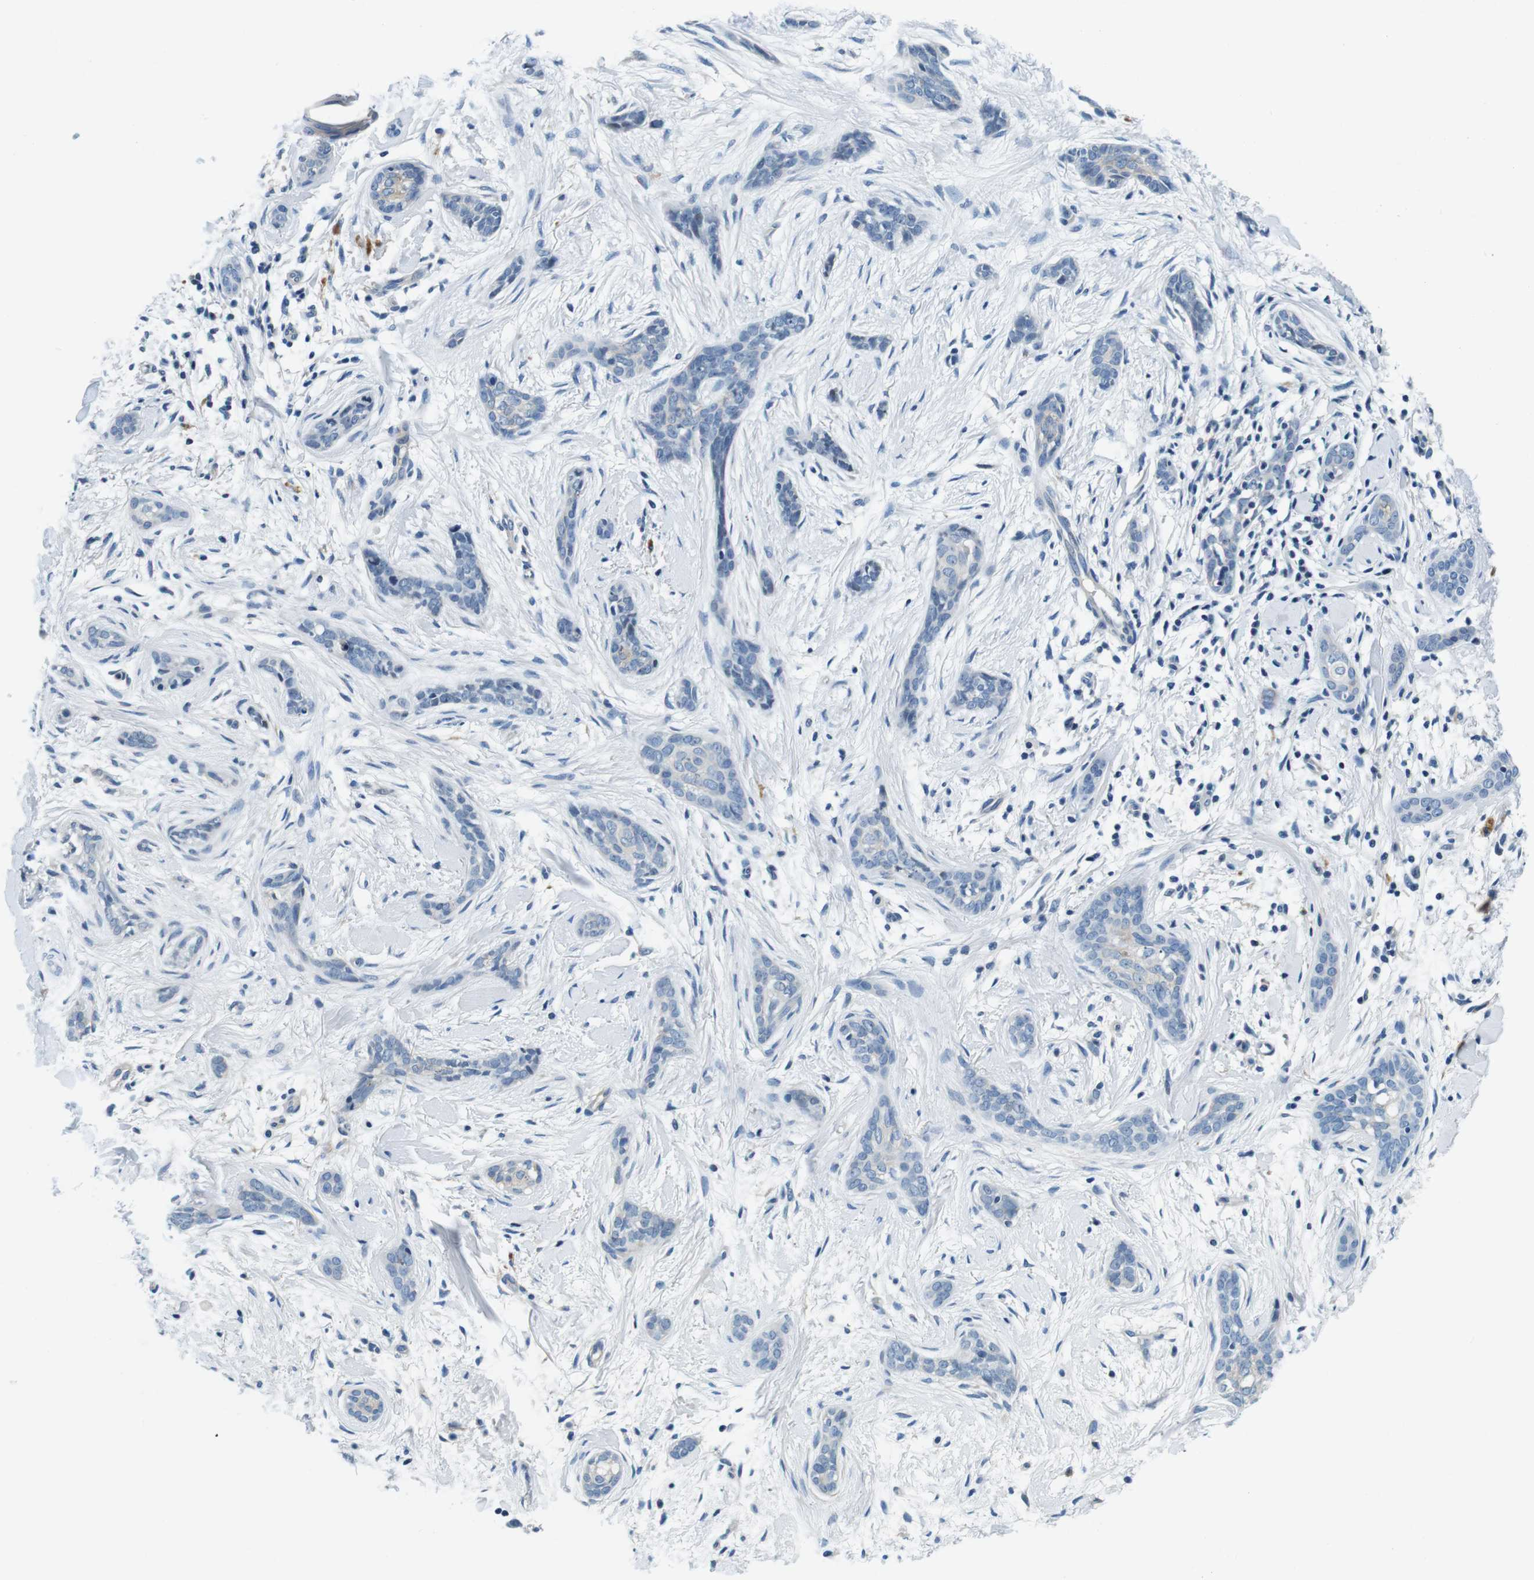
{"staining": {"intensity": "negative", "quantity": "none", "location": "none"}, "tissue": "skin cancer", "cell_type": "Tumor cells", "image_type": "cancer", "snomed": [{"axis": "morphology", "description": "Basal cell carcinoma"}, {"axis": "morphology", "description": "Adnexal tumor, benign"}, {"axis": "topography", "description": "Skin"}], "caption": "DAB immunohistochemical staining of skin basal cell carcinoma shows no significant expression in tumor cells.", "gene": "KCNJ5", "patient": {"sex": "female", "age": 42}}